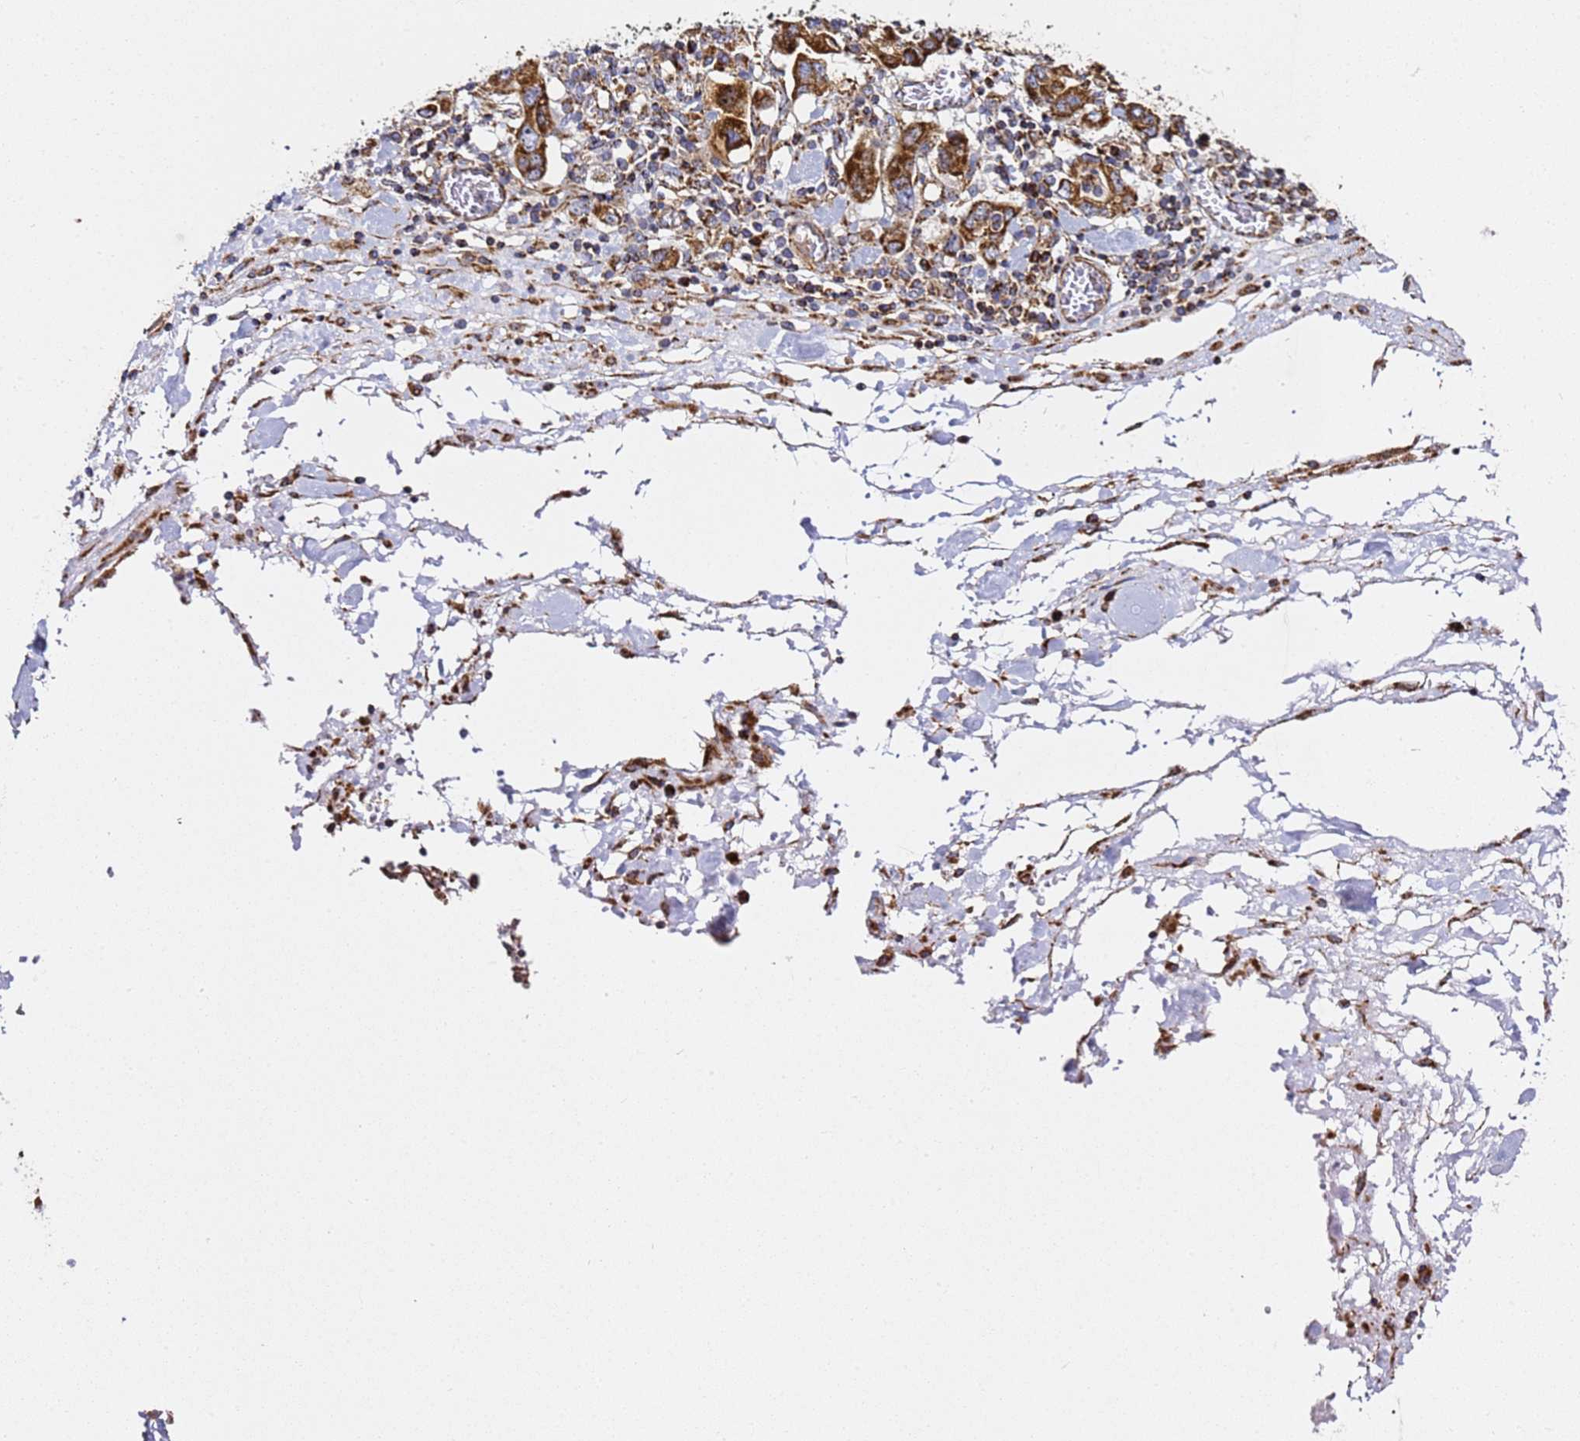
{"staining": {"intensity": "strong", "quantity": ">75%", "location": "cytoplasmic/membranous"}, "tissue": "stomach cancer", "cell_type": "Tumor cells", "image_type": "cancer", "snomed": [{"axis": "morphology", "description": "Adenocarcinoma, NOS"}, {"axis": "topography", "description": "Stomach, upper"}, {"axis": "topography", "description": "Stomach"}], "caption": "The photomicrograph demonstrates a brown stain indicating the presence of a protein in the cytoplasmic/membranous of tumor cells in stomach cancer.", "gene": "NDUFA3", "patient": {"sex": "male", "age": 62}}